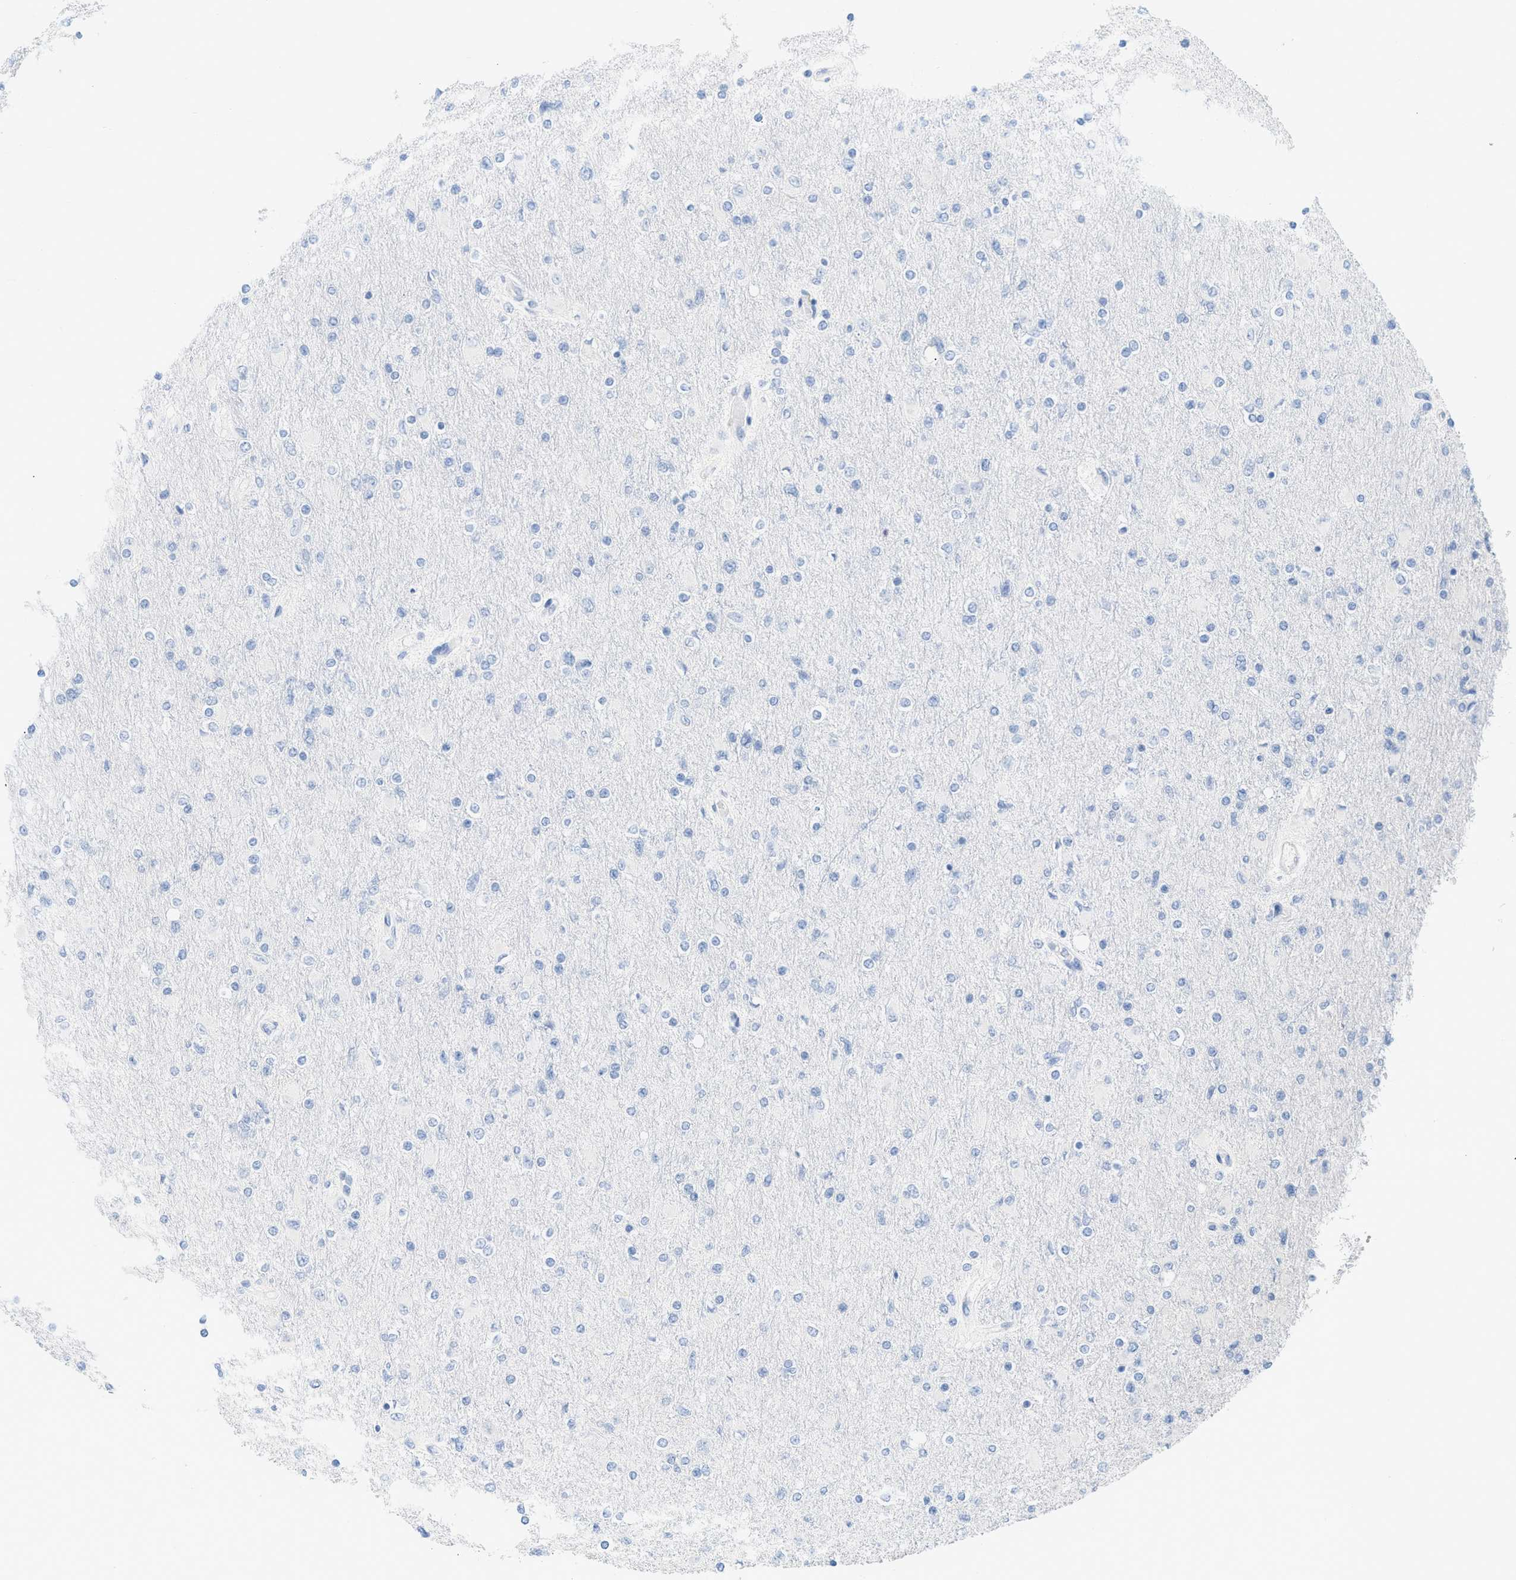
{"staining": {"intensity": "negative", "quantity": "none", "location": "none"}, "tissue": "glioma", "cell_type": "Tumor cells", "image_type": "cancer", "snomed": [{"axis": "morphology", "description": "Glioma, malignant, High grade"}, {"axis": "topography", "description": "Cerebral cortex"}], "caption": "Immunohistochemistry (IHC) of human glioma displays no staining in tumor cells.", "gene": "PAPPA", "patient": {"sex": "female", "age": 36}}